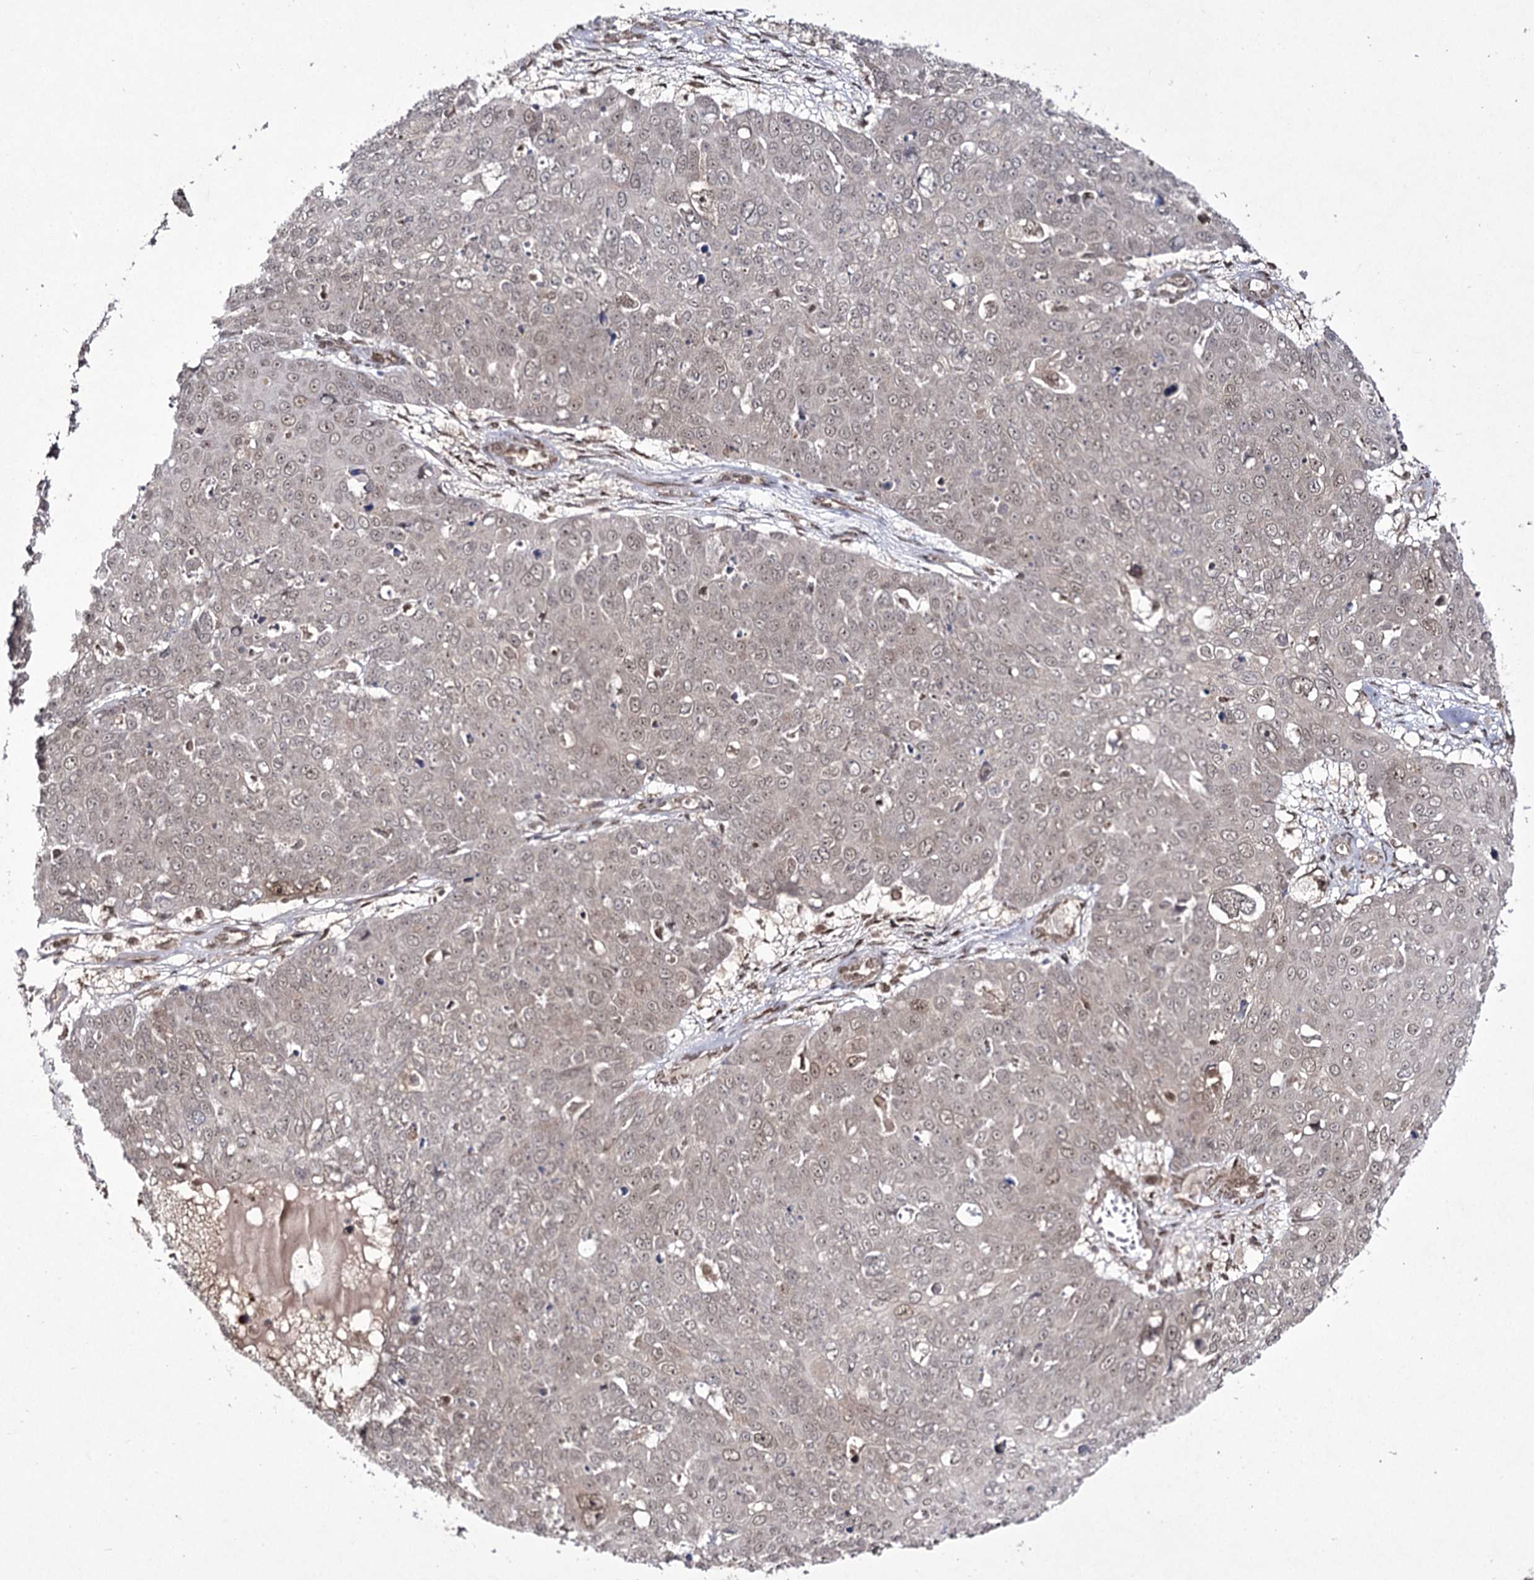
{"staining": {"intensity": "weak", "quantity": "25%-75%", "location": "nuclear"}, "tissue": "skin cancer", "cell_type": "Tumor cells", "image_type": "cancer", "snomed": [{"axis": "morphology", "description": "Squamous cell carcinoma, NOS"}, {"axis": "topography", "description": "Skin"}], "caption": "High-power microscopy captured an immunohistochemistry micrograph of skin cancer, revealing weak nuclear expression in approximately 25%-75% of tumor cells.", "gene": "TRNT1", "patient": {"sex": "male", "age": 71}}